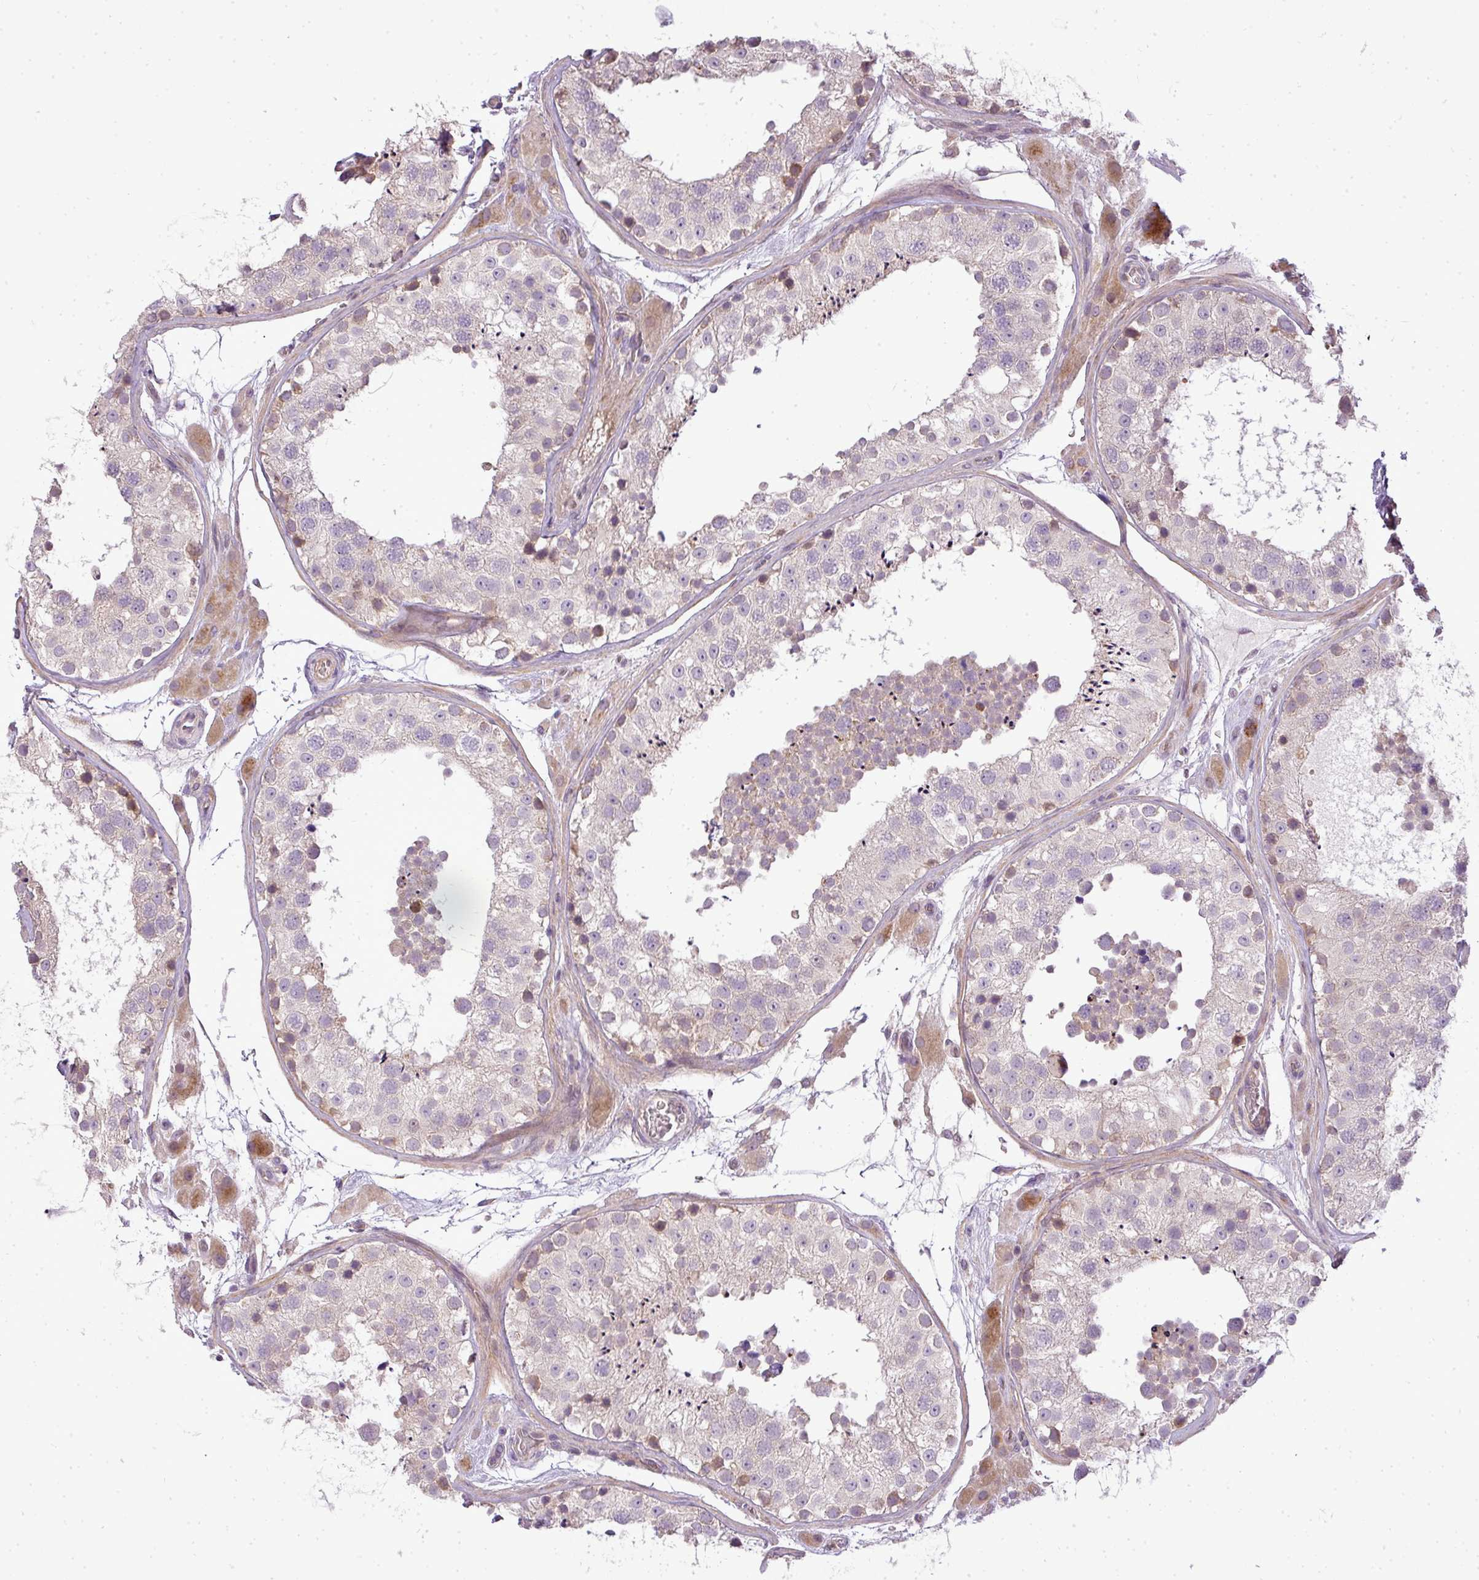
{"staining": {"intensity": "moderate", "quantity": "<25%", "location": "cytoplasmic/membranous"}, "tissue": "testis", "cell_type": "Cells in seminiferous ducts", "image_type": "normal", "snomed": [{"axis": "morphology", "description": "Normal tissue, NOS"}, {"axis": "topography", "description": "Testis"}], "caption": "The immunohistochemical stain labels moderate cytoplasmic/membranous staining in cells in seminiferous ducts of benign testis. (DAB IHC with brightfield microscopy, high magnification).", "gene": "ZDHHC1", "patient": {"sex": "male", "age": 26}}